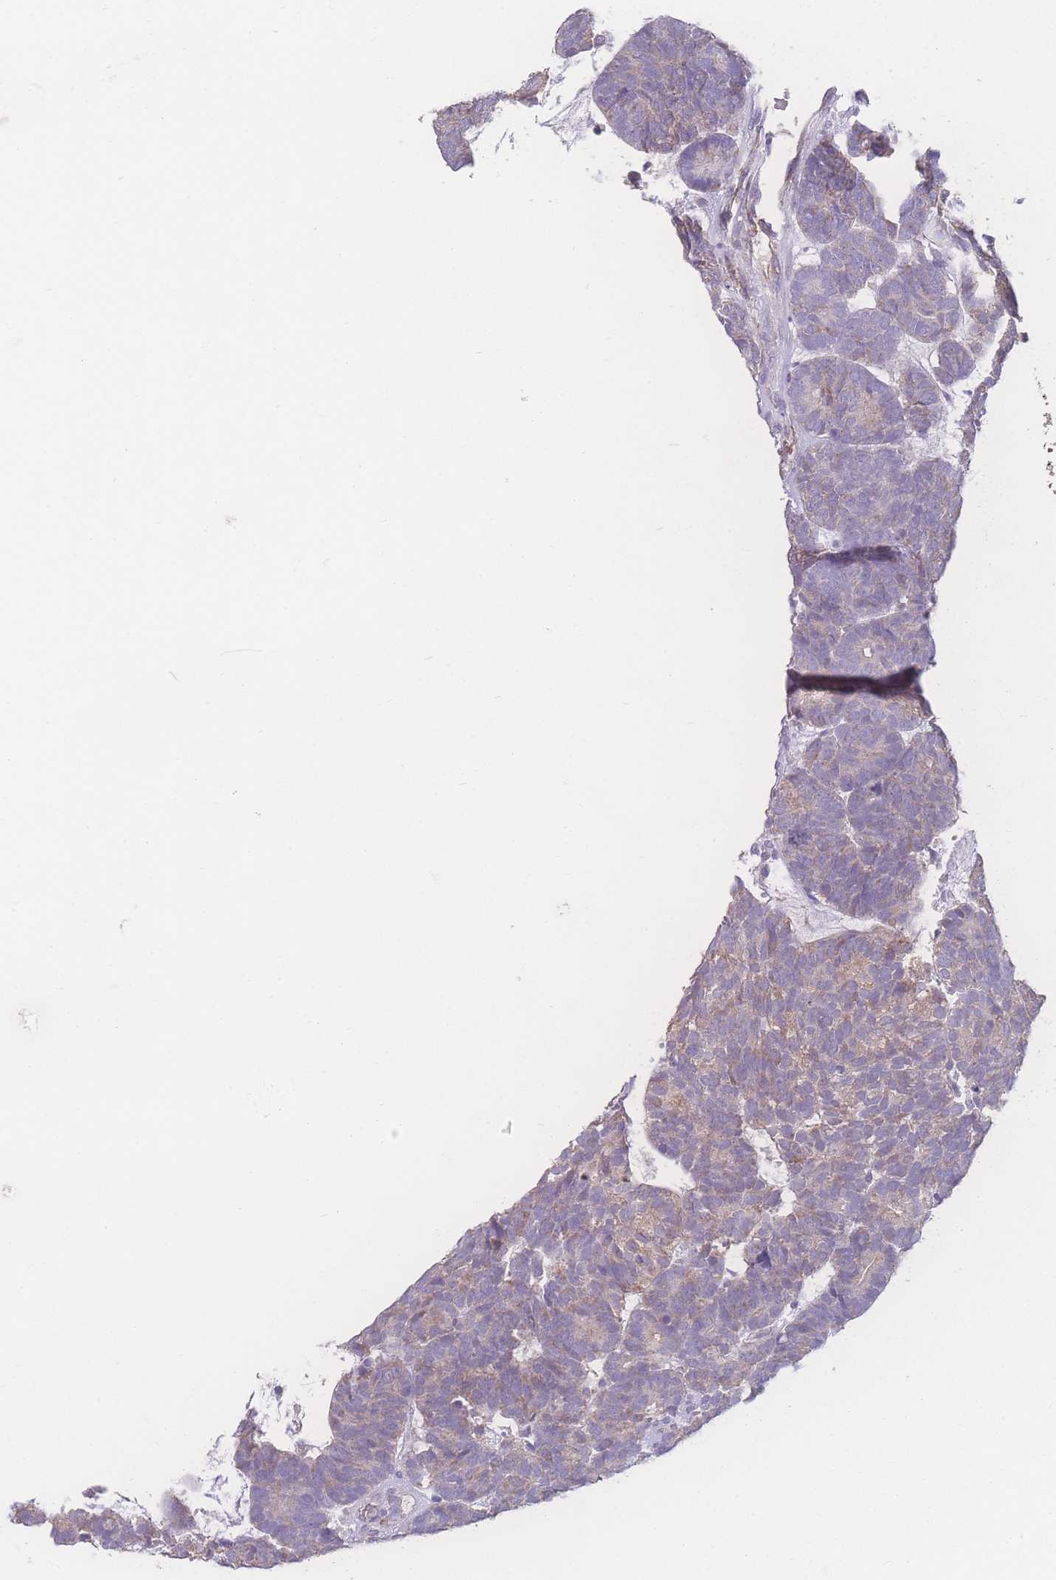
{"staining": {"intensity": "weak", "quantity": ">75%", "location": "cytoplasmic/membranous"}, "tissue": "head and neck cancer", "cell_type": "Tumor cells", "image_type": "cancer", "snomed": [{"axis": "morphology", "description": "Adenocarcinoma, NOS"}, {"axis": "topography", "description": "Head-Neck"}], "caption": "Human adenocarcinoma (head and neck) stained with a protein marker shows weak staining in tumor cells.", "gene": "GIPR", "patient": {"sex": "female", "age": 81}}